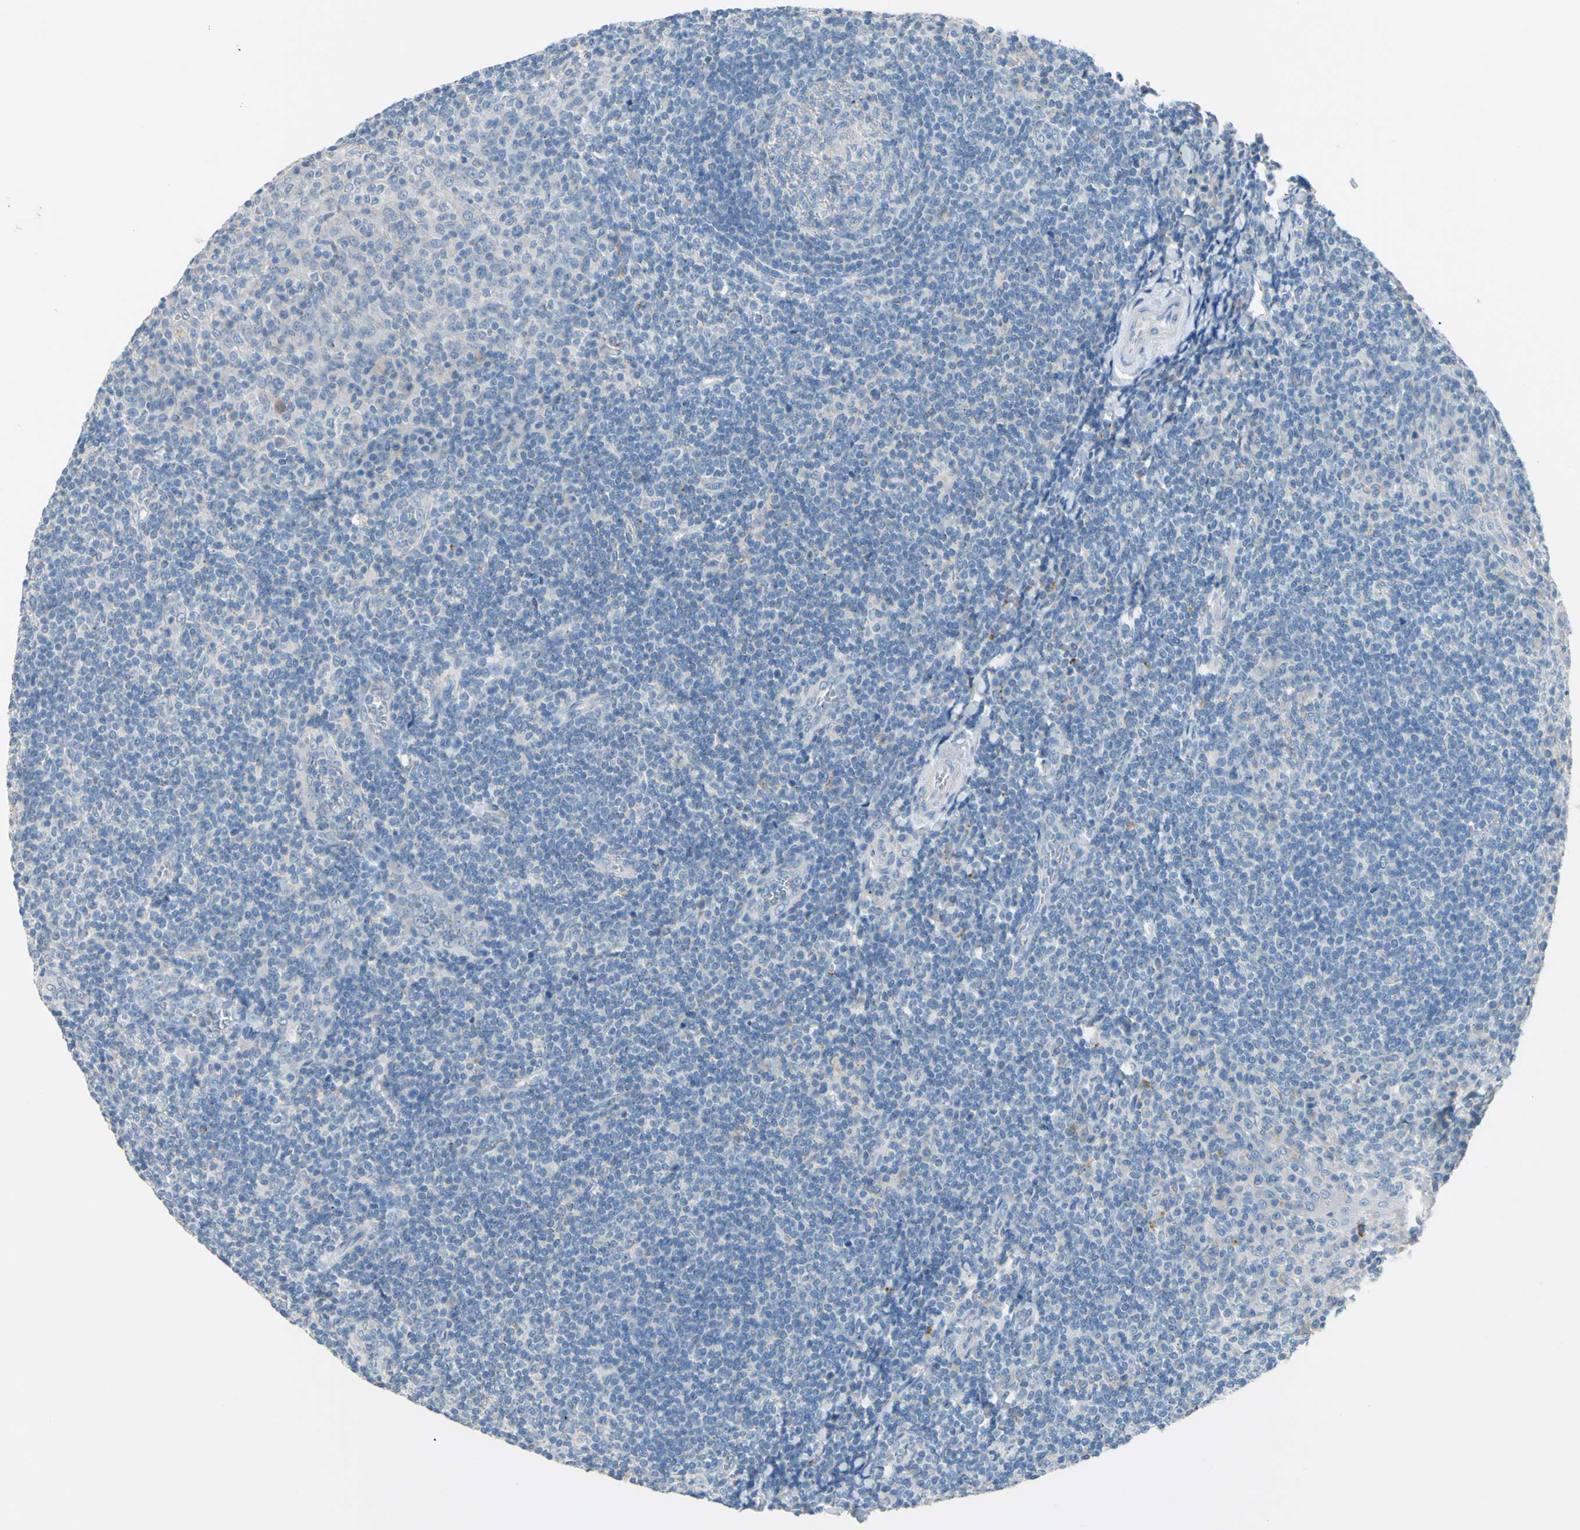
{"staining": {"intensity": "weak", "quantity": "<25%", "location": "cytoplasmic/membranous"}, "tissue": "tonsil", "cell_type": "Germinal center cells", "image_type": "normal", "snomed": [{"axis": "morphology", "description": "Normal tissue, NOS"}, {"axis": "topography", "description": "Tonsil"}], "caption": "A high-resolution histopathology image shows immunohistochemistry (IHC) staining of normal tonsil, which exhibits no significant expression in germinal center cells.", "gene": "CDH10", "patient": {"sex": "male", "age": 31}}